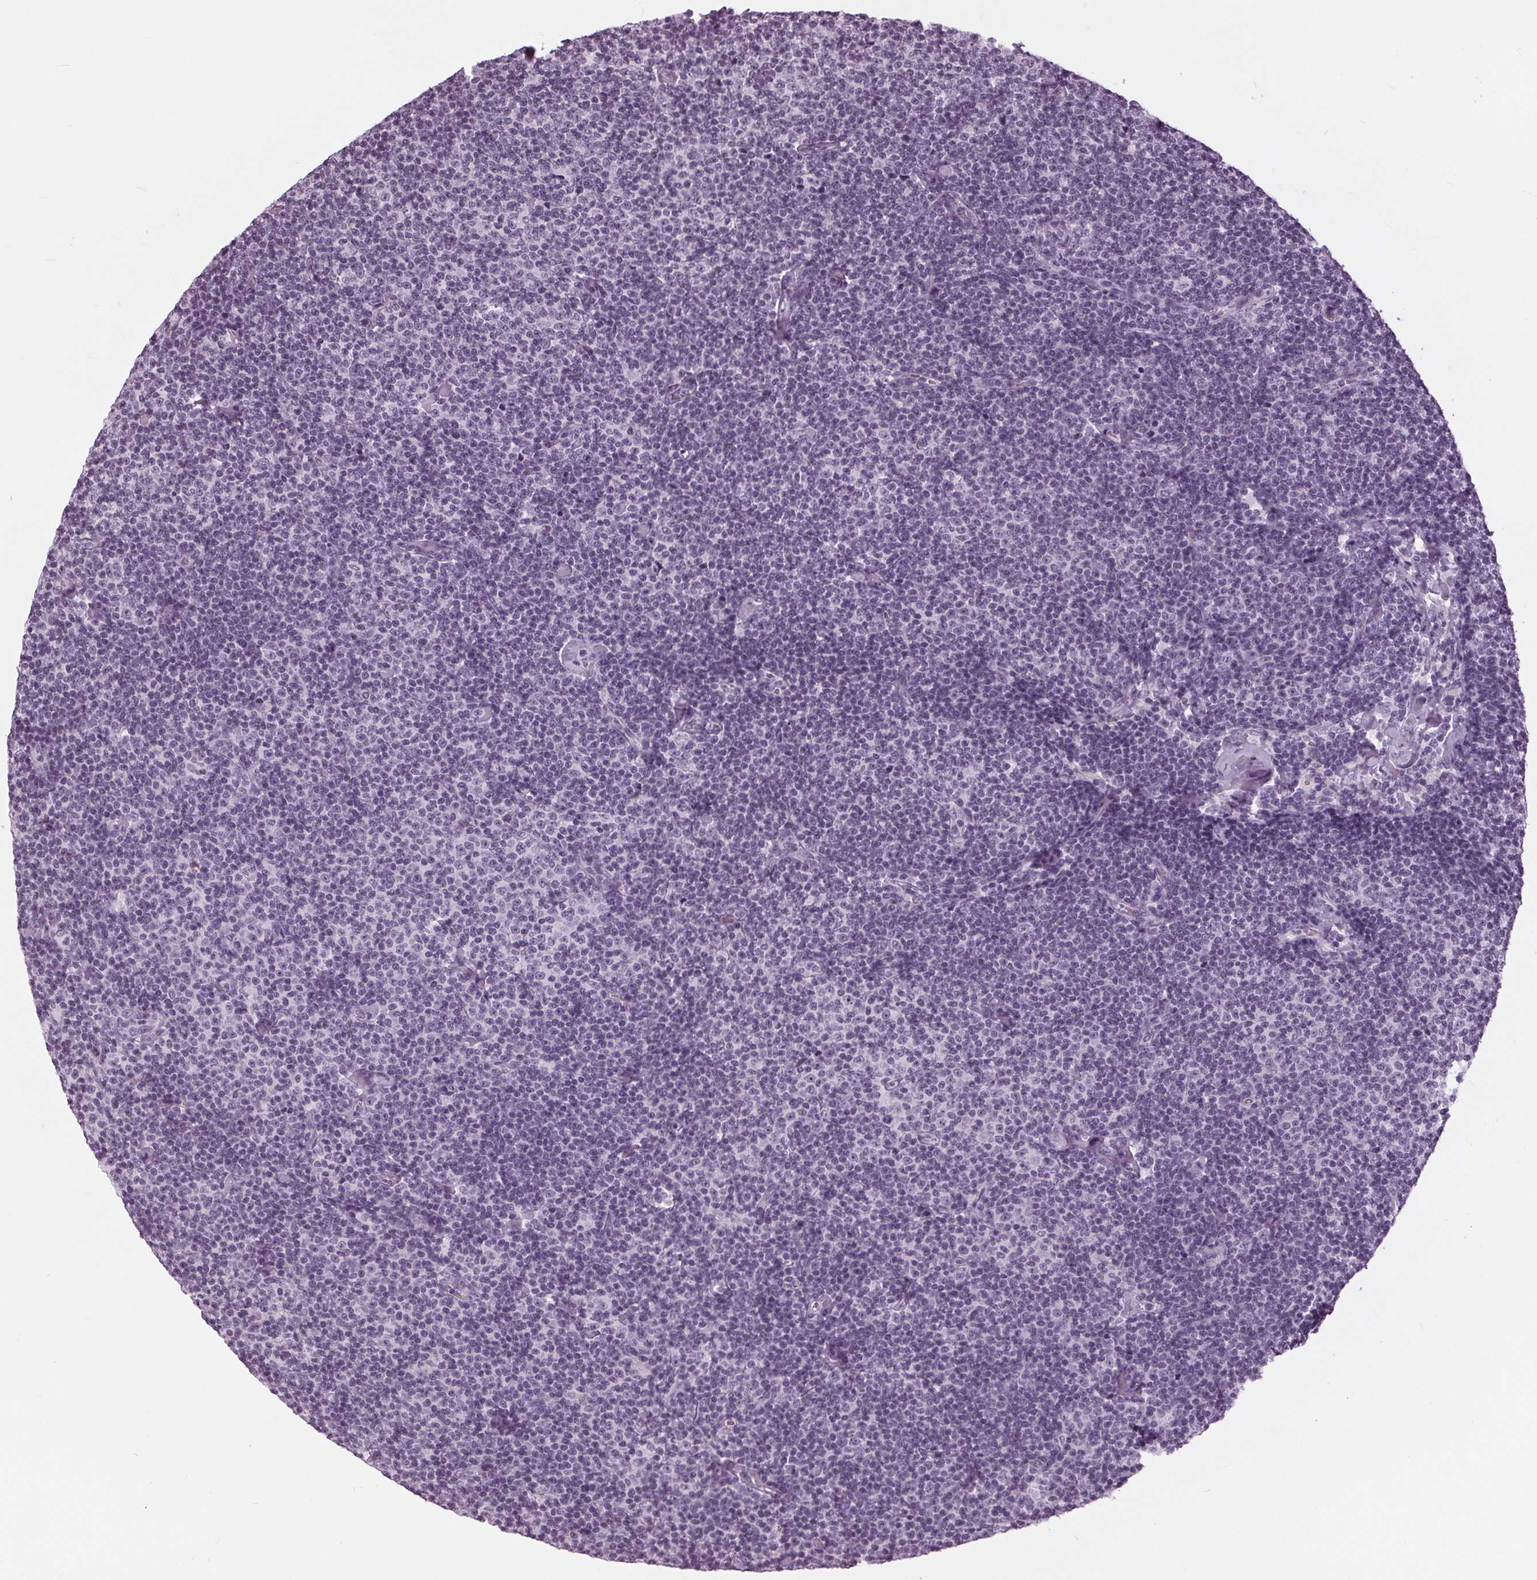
{"staining": {"intensity": "negative", "quantity": "none", "location": "none"}, "tissue": "lymphoma", "cell_type": "Tumor cells", "image_type": "cancer", "snomed": [{"axis": "morphology", "description": "Malignant lymphoma, non-Hodgkin's type, Low grade"}, {"axis": "topography", "description": "Lymph node"}], "caption": "Human lymphoma stained for a protein using immunohistochemistry demonstrates no staining in tumor cells.", "gene": "SLC9A4", "patient": {"sex": "male", "age": 81}}